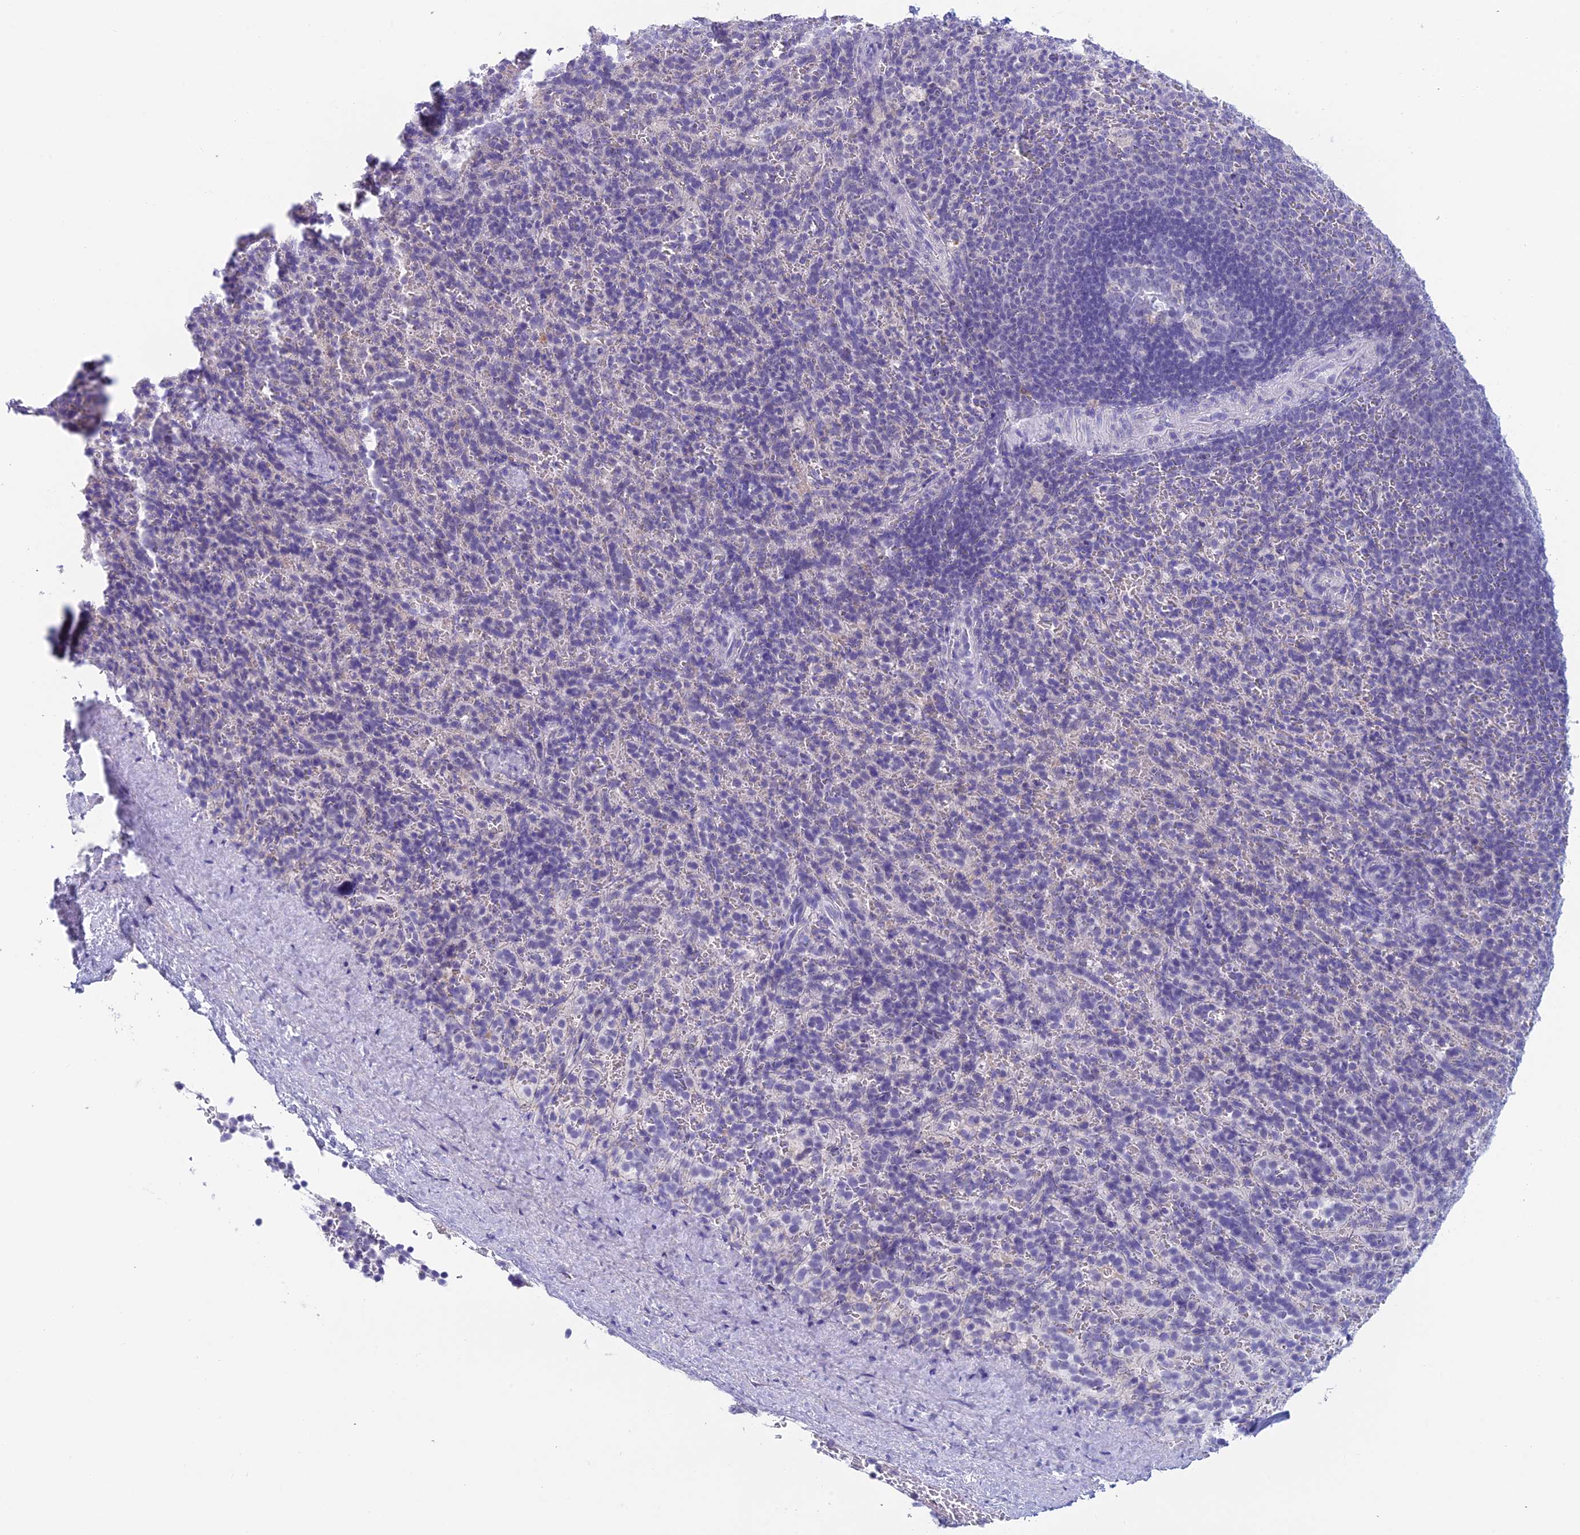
{"staining": {"intensity": "negative", "quantity": "none", "location": "none"}, "tissue": "spleen", "cell_type": "Cells in red pulp", "image_type": "normal", "snomed": [{"axis": "morphology", "description": "Normal tissue, NOS"}, {"axis": "topography", "description": "Spleen"}], "caption": "The IHC photomicrograph has no significant positivity in cells in red pulp of spleen. (Immunohistochemistry, brightfield microscopy, high magnification).", "gene": "TMEM161B", "patient": {"sex": "female", "age": 21}}